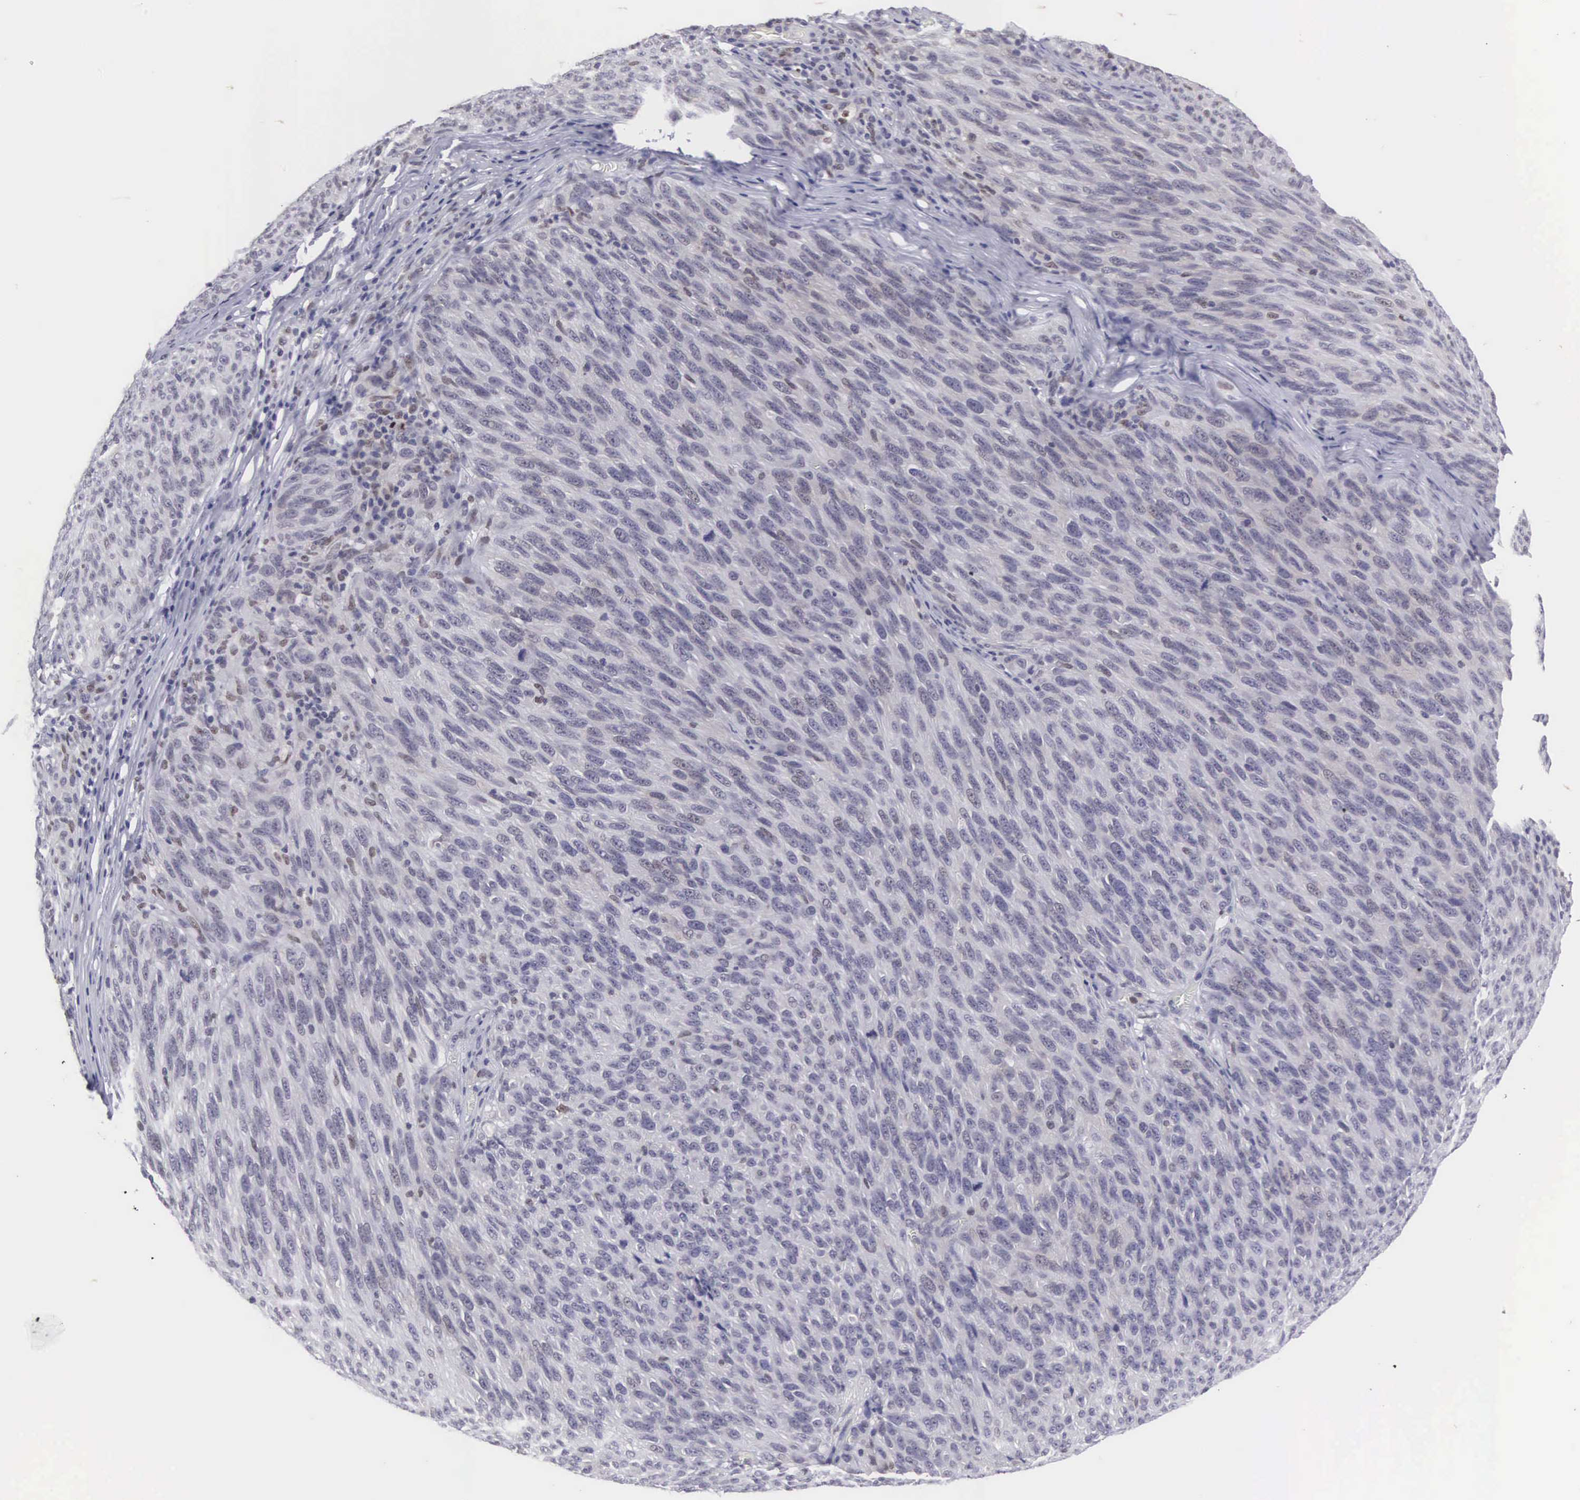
{"staining": {"intensity": "weak", "quantity": "<25%", "location": "nuclear"}, "tissue": "melanoma", "cell_type": "Tumor cells", "image_type": "cancer", "snomed": [{"axis": "morphology", "description": "Malignant melanoma, NOS"}, {"axis": "topography", "description": "Skin"}], "caption": "The histopathology image demonstrates no staining of tumor cells in malignant melanoma. (DAB (3,3'-diaminobenzidine) IHC visualized using brightfield microscopy, high magnification).", "gene": "ETV6", "patient": {"sex": "male", "age": 76}}